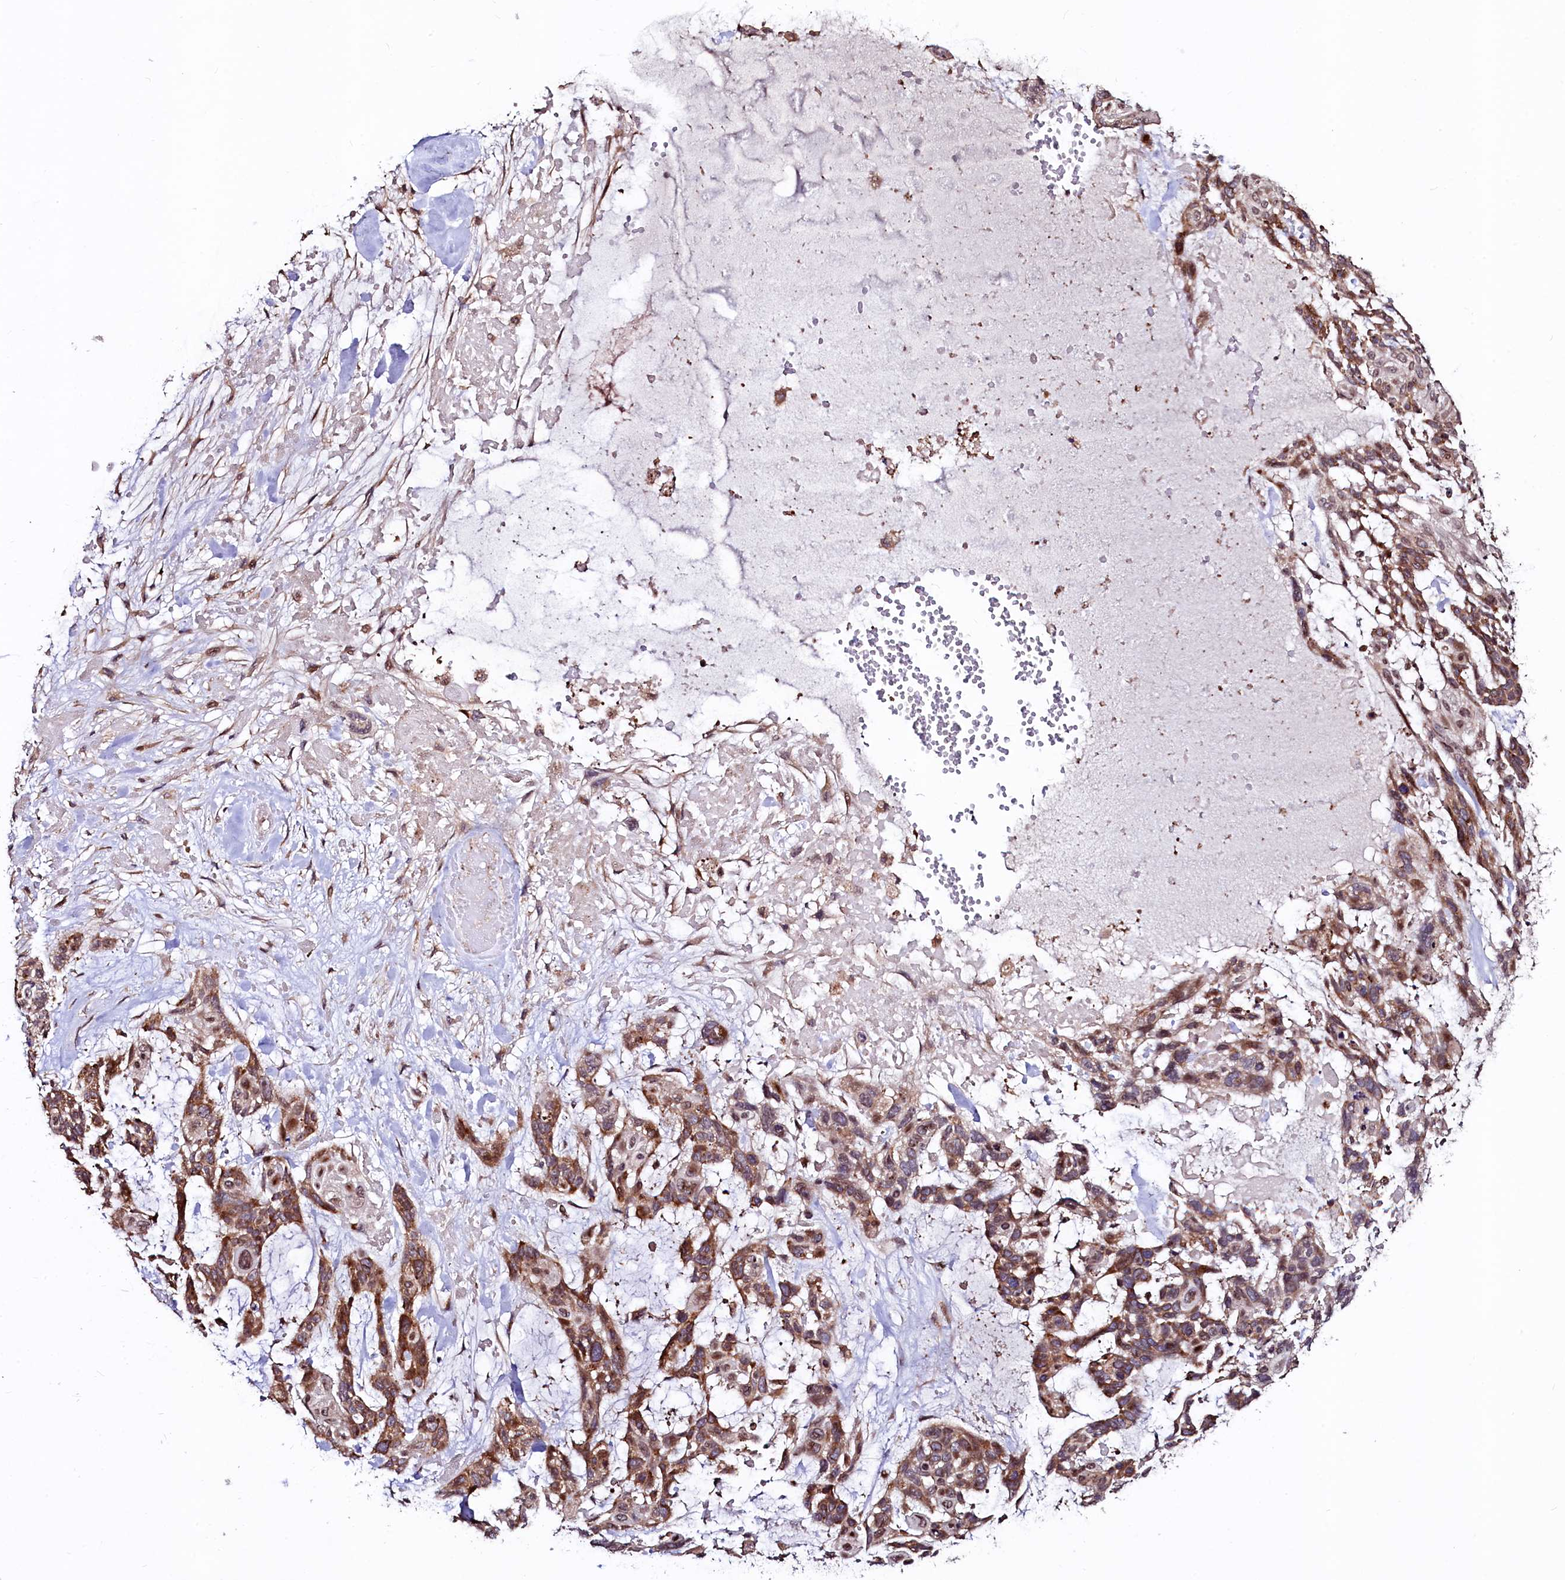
{"staining": {"intensity": "moderate", "quantity": ">75%", "location": "cytoplasmic/membranous,nuclear"}, "tissue": "skin cancer", "cell_type": "Tumor cells", "image_type": "cancer", "snomed": [{"axis": "morphology", "description": "Basal cell carcinoma"}, {"axis": "topography", "description": "Skin"}], "caption": "Immunohistochemistry (IHC) (DAB) staining of skin cancer exhibits moderate cytoplasmic/membranous and nuclear protein positivity in approximately >75% of tumor cells.", "gene": "C5orf15", "patient": {"sex": "male", "age": 88}}